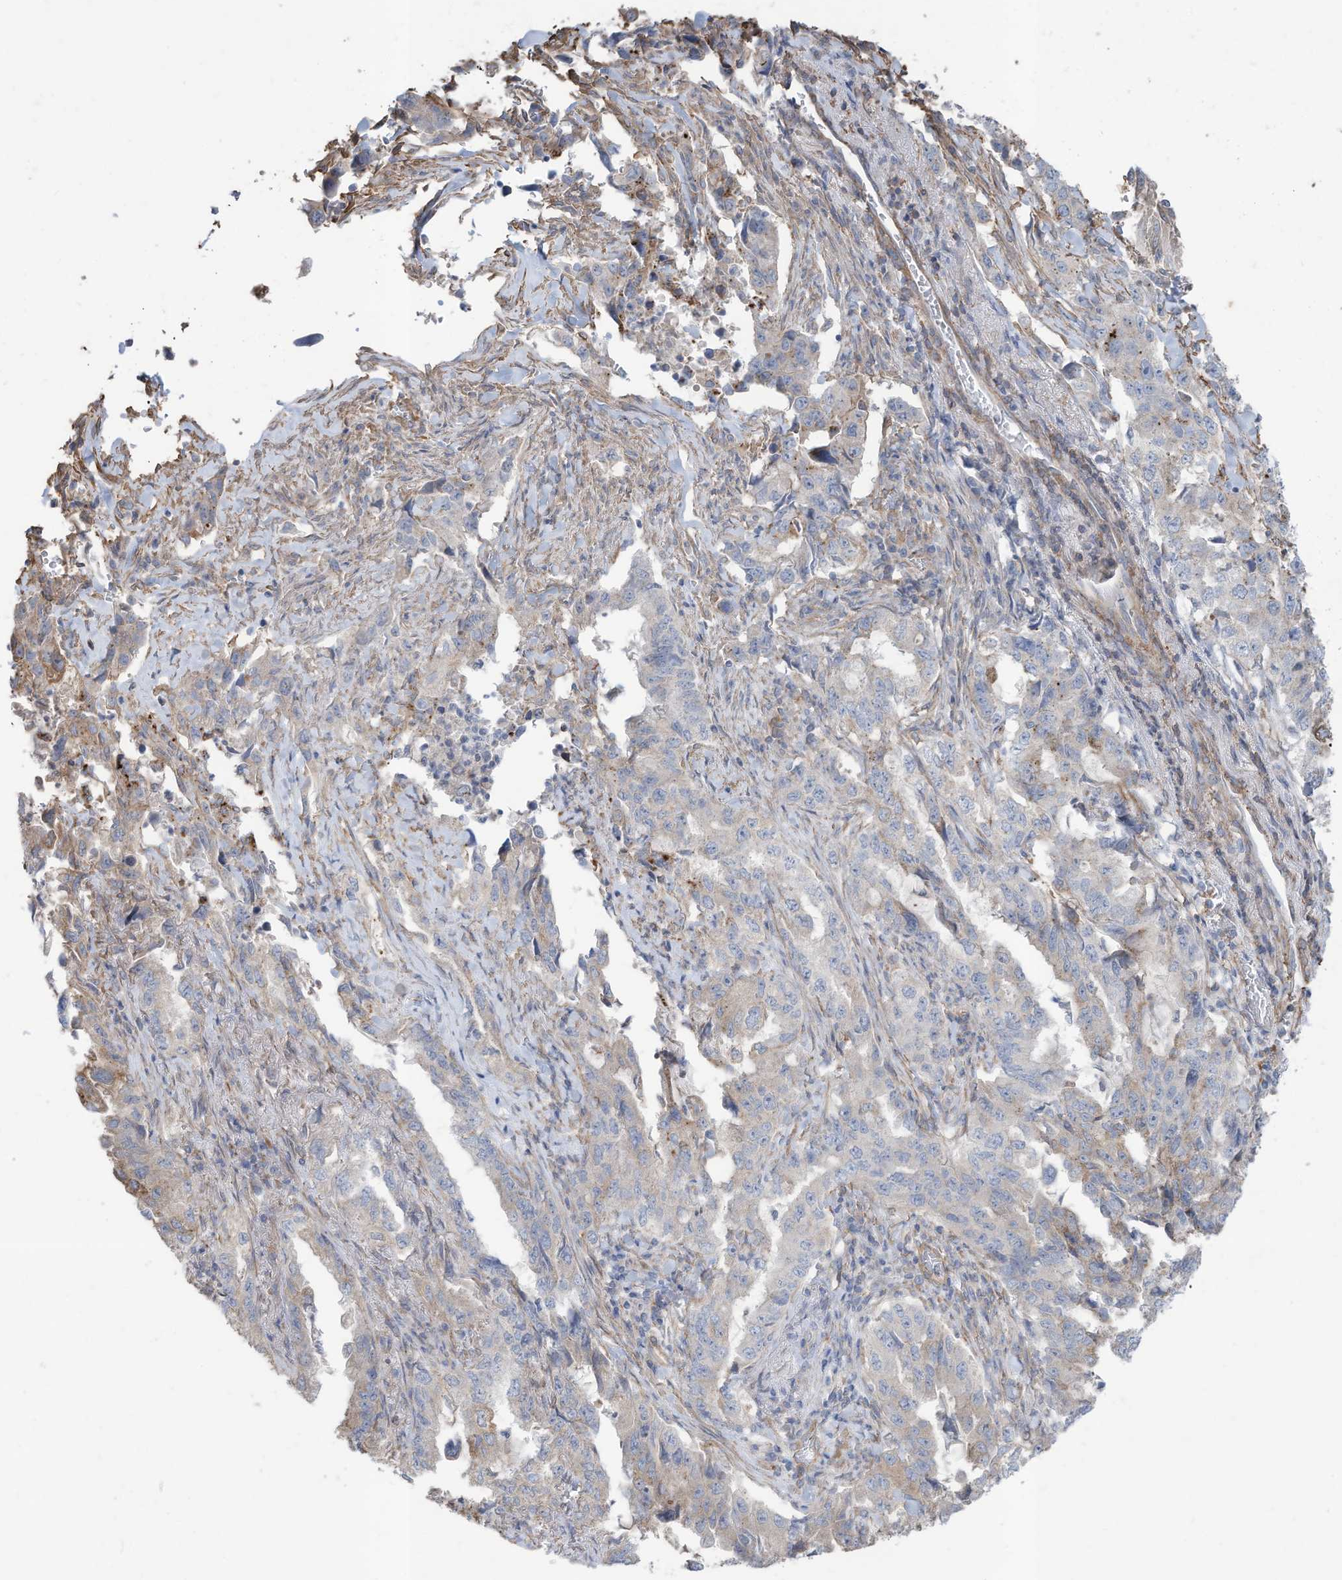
{"staining": {"intensity": "negative", "quantity": "none", "location": "none"}, "tissue": "lung cancer", "cell_type": "Tumor cells", "image_type": "cancer", "snomed": [{"axis": "morphology", "description": "Adenocarcinoma, NOS"}, {"axis": "topography", "description": "Lung"}], "caption": "DAB immunohistochemical staining of human lung cancer (adenocarcinoma) demonstrates no significant staining in tumor cells.", "gene": "SLC17A7", "patient": {"sex": "female", "age": 51}}